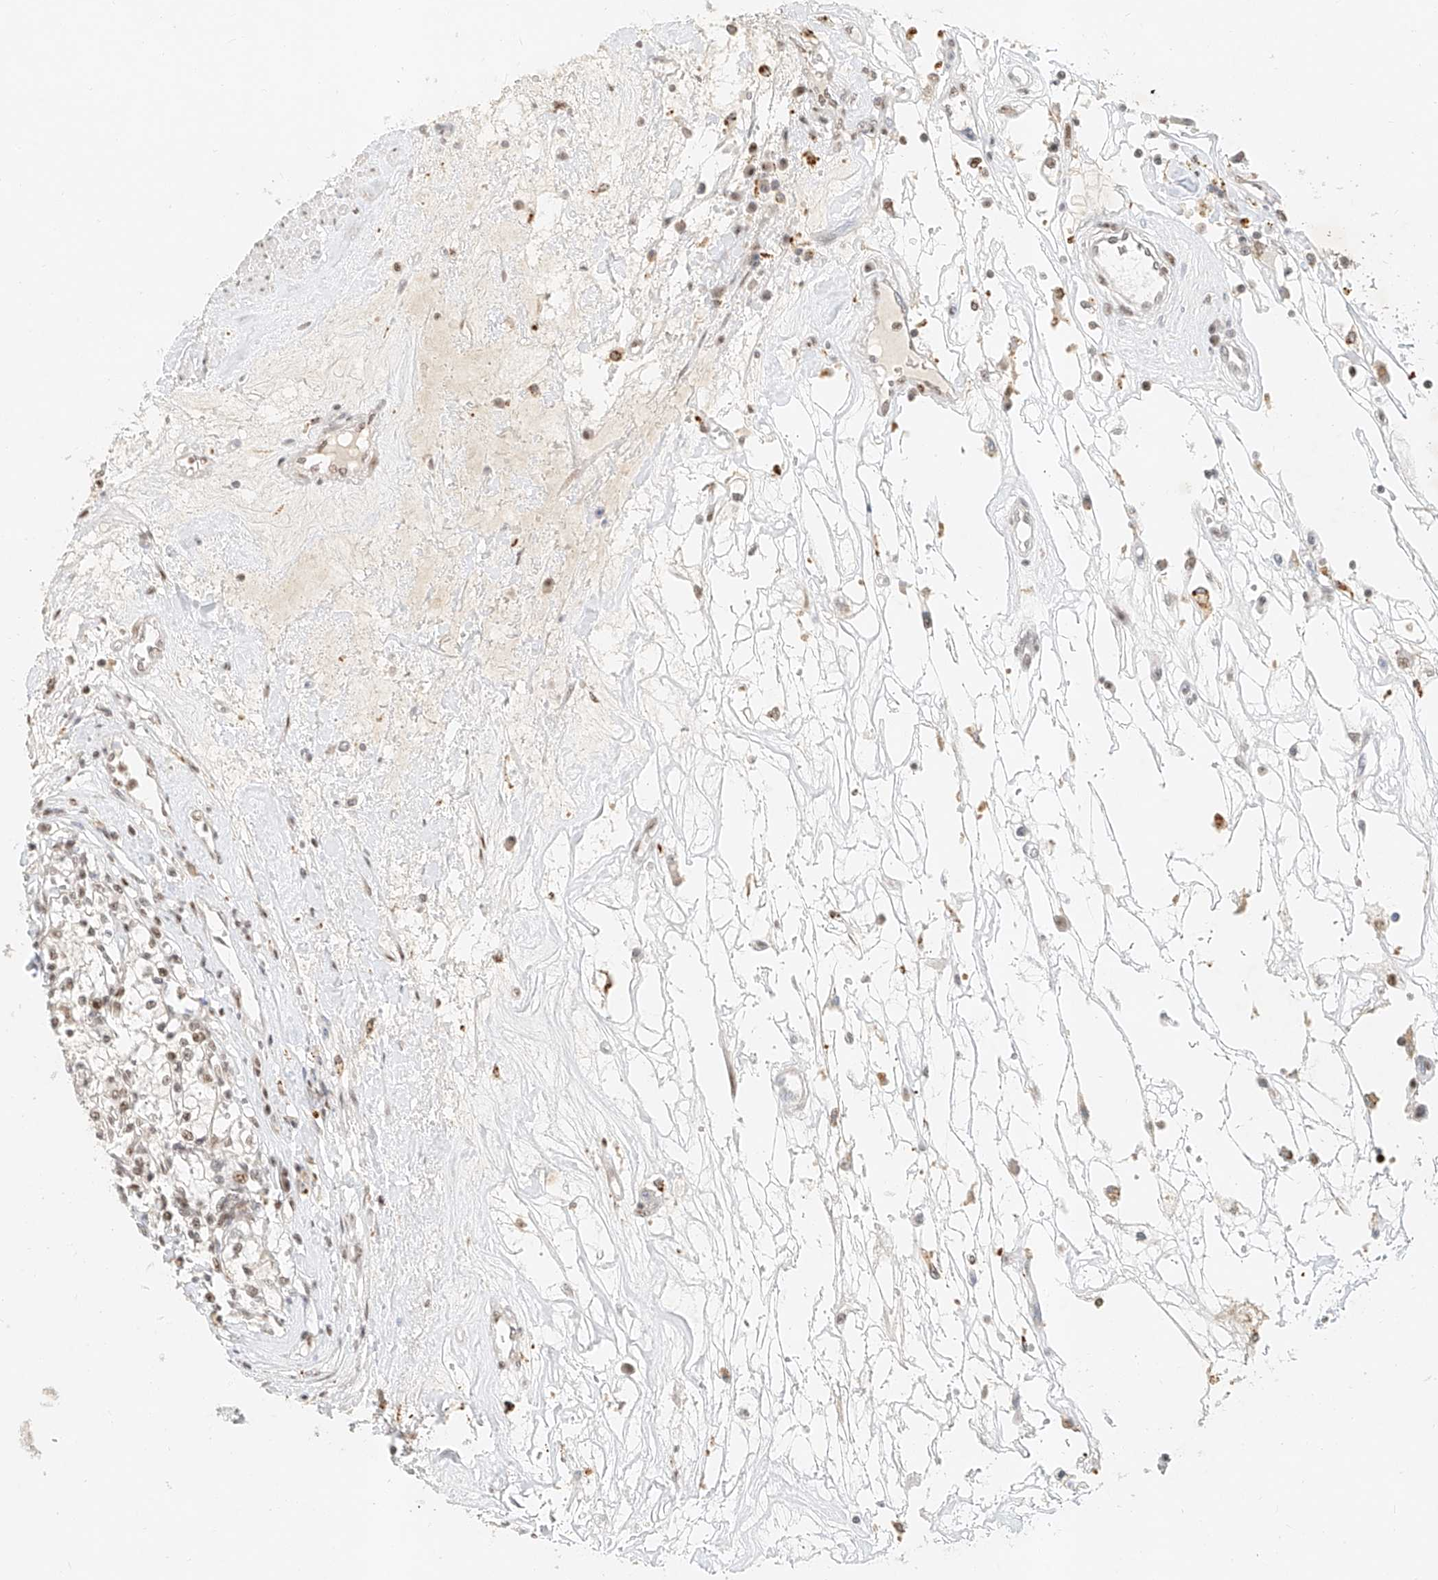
{"staining": {"intensity": "moderate", "quantity": ">75%", "location": "nuclear"}, "tissue": "renal cancer", "cell_type": "Tumor cells", "image_type": "cancer", "snomed": [{"axis": "morphology", "description": "Adenocarcinoma, NOS"}, {"axis": "topography", "description": "Kidney"}], "caption": "DAB (3,3'-diaminobenzidine) immunohistochemical staining of renal adenocarcinoma demonstrates moderate nuclear protein positivity in about >75% of tumor cells.", "gene": "CXorf58", "patient": {"sex": "female", "age": 59}}